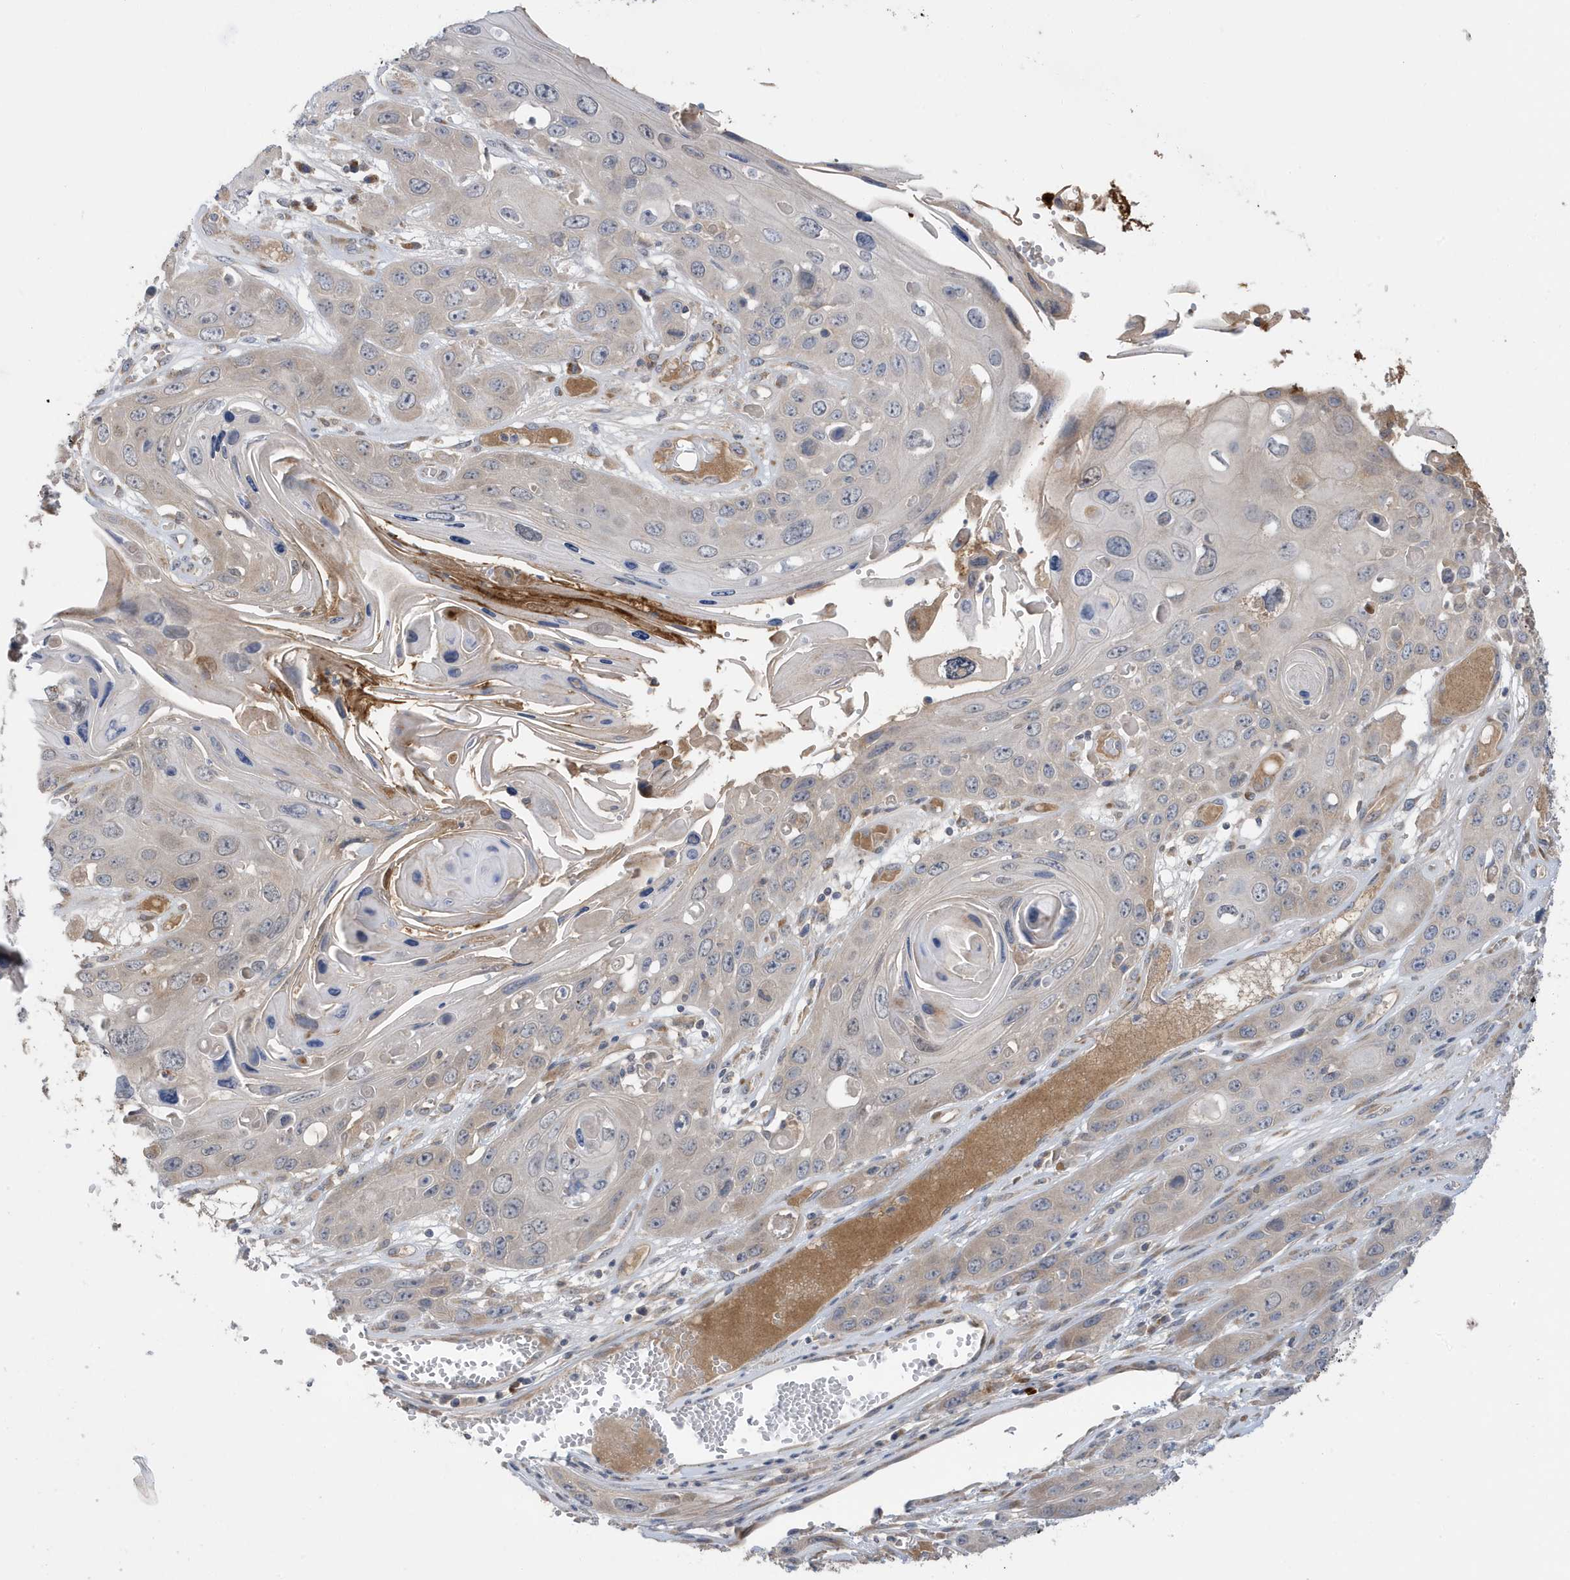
{"staining": {"intensity": "negative", "quantity": "none", "location": "none"}, "tissue": "skin cancer", "cell_type": "Tumor cells", "image_type": "cancer", "snomed": [{"axis": "morphology", "description": "Squamous cell carcinoma, NOS"}, {"axis": "topography", "description": "Skin"}], "caption": "The IHC photomicrograph has no significant positivity in tumor cells of squamous cell carcinoma (skin) tissue.", "gene": "LAPTM4A", "patient": {"sex": "male", "age": 55}}